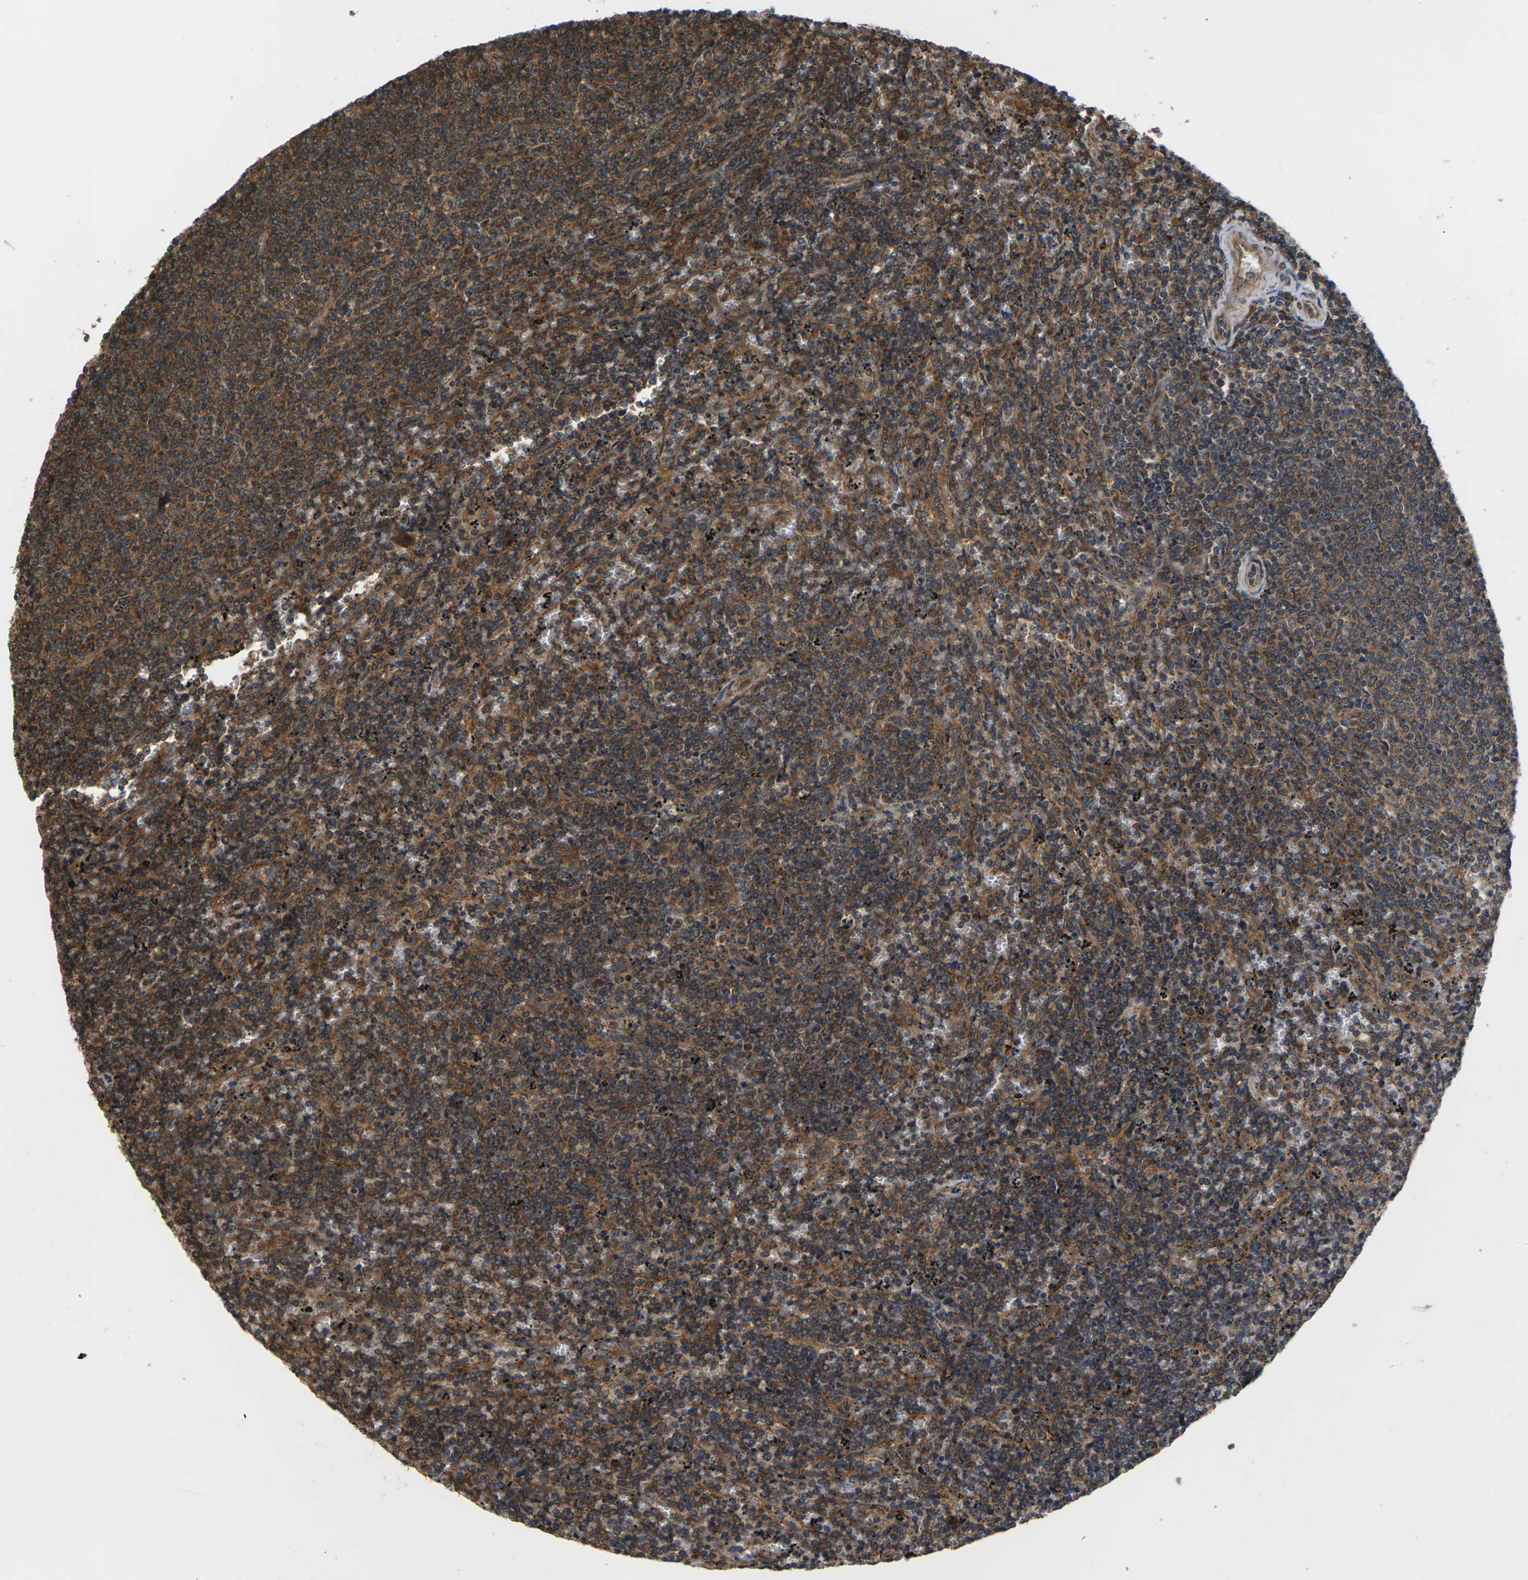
{"staining": {"intensity": "strong", "quantity": ">75%", "location": "cytoplasmic/membranous"}, "tissue": "lymphoma", "cell_type": "Tumor cells", "image_type": "cancer", "snomed": [{"axis": "morphology", "description": "Malignant lymphoma, non-Hodgkin's type, Low grade"}, {"axis": "topography", "description": "Spleen"}], "caption": "Immunohistochemical staining of malignant lymphoma, non-Hodgkin's type (low-grade) exhibits strong cytoplasmic/membranous protein staining in approximately >75% of tumor cells. The staining was performed using DAB (3,3'-diaminobenzidine) to visualize the protein expression in brown, while the nuclei were stained in blue with hematoxylin (Magnification: 20x).", "gene": "NRAS", "patient": {"sex": "female", "age": 50}}